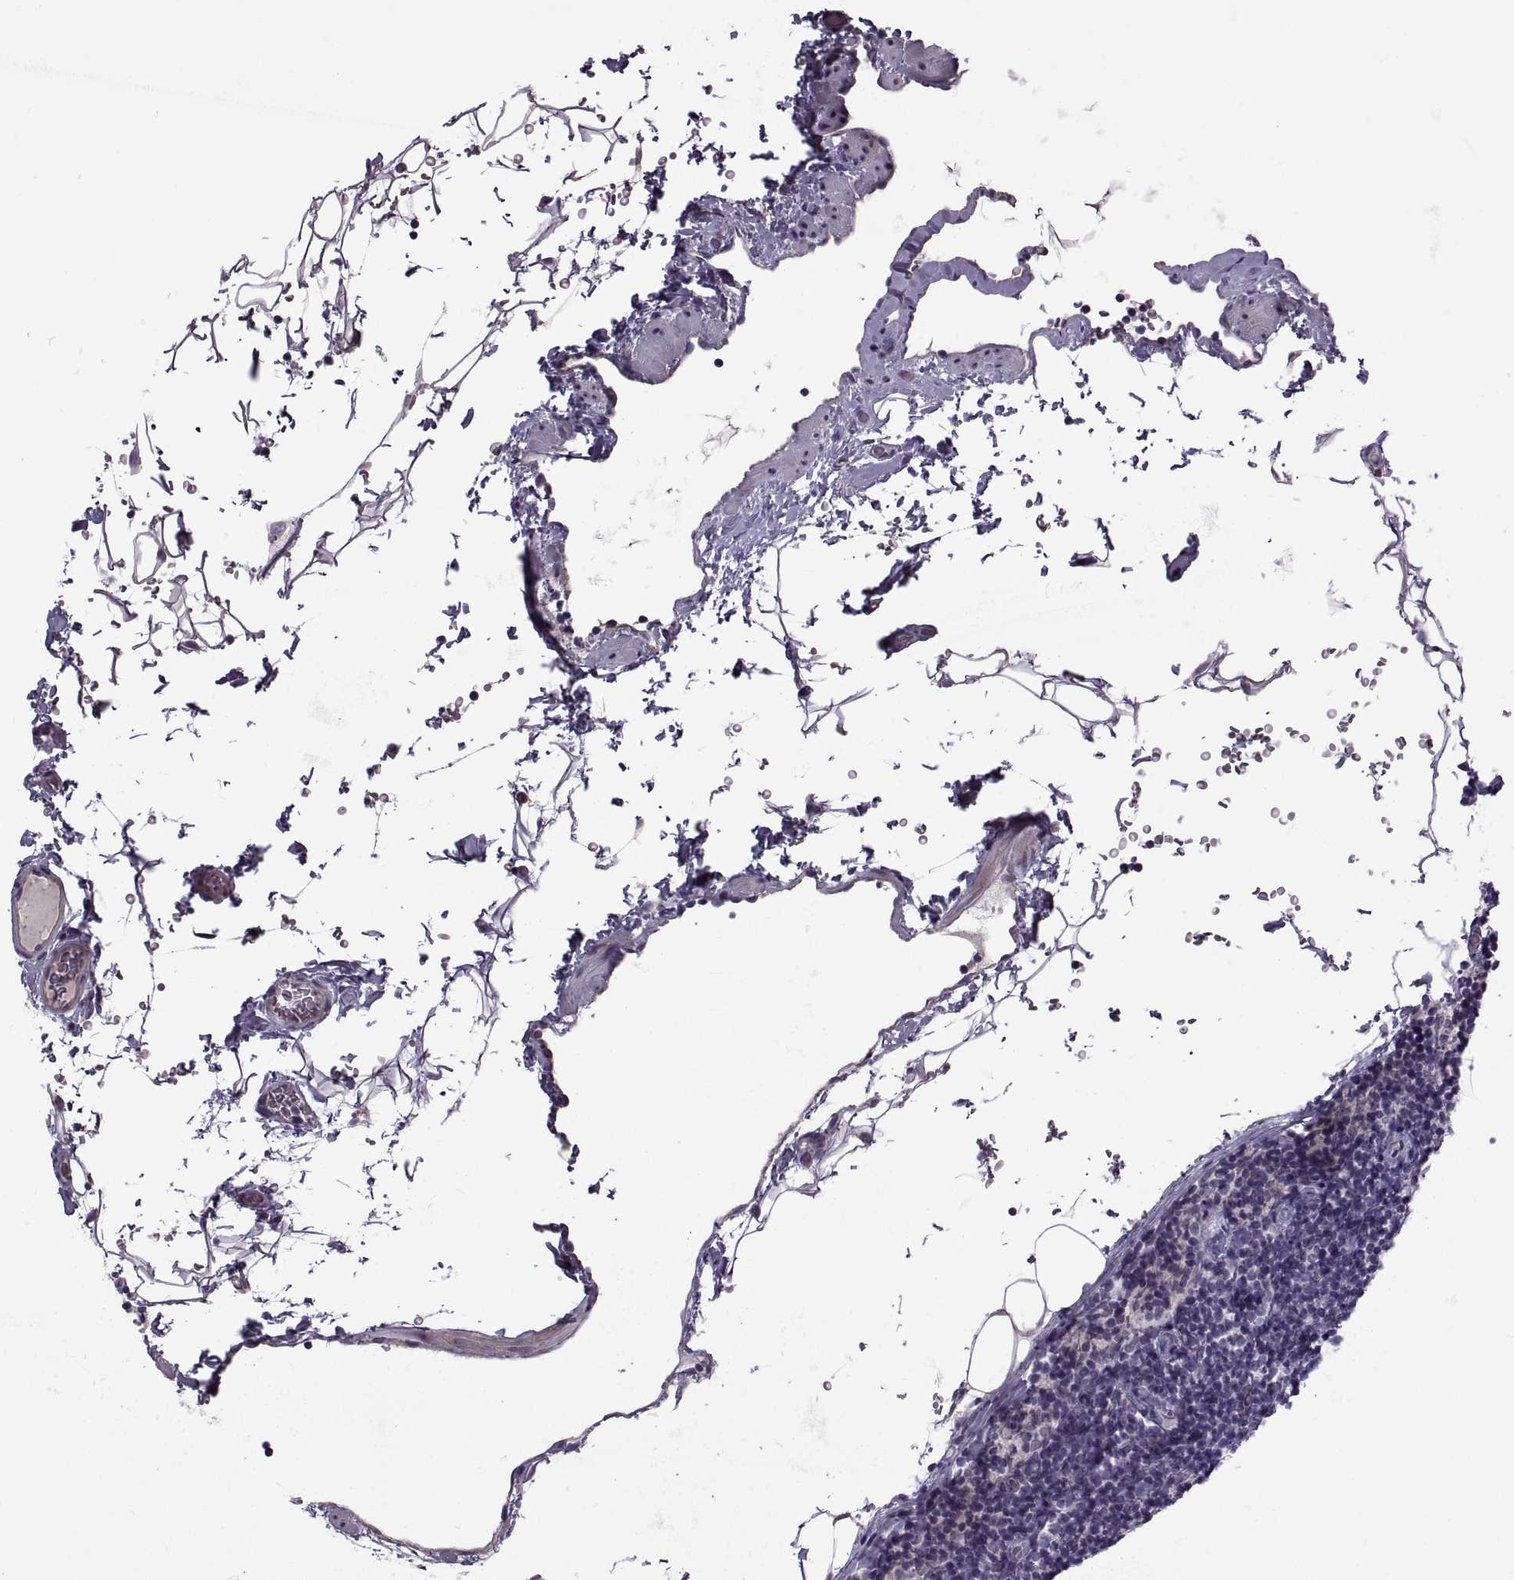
{"staining": {"intensity": "negative", "quantity": "none", "location": "none"}, "tissue": "lymphoma", "cell_type": "Tumor cells", "image_type": "cancer", "snomed": [{"axis": "morphology", "description": "Malignant lymphoma, non-Hodgkin's type, Low grade"}, {"axis": "topography", "description": "Lymph node"}], "caption": "DAB (3,3'-diaminobenzidine) immunohistochemical staining of lymphoma reveals no significant expression in tumor cells.", "gene": "ODF3", "patient": {"sex": "male", "age": 81}}